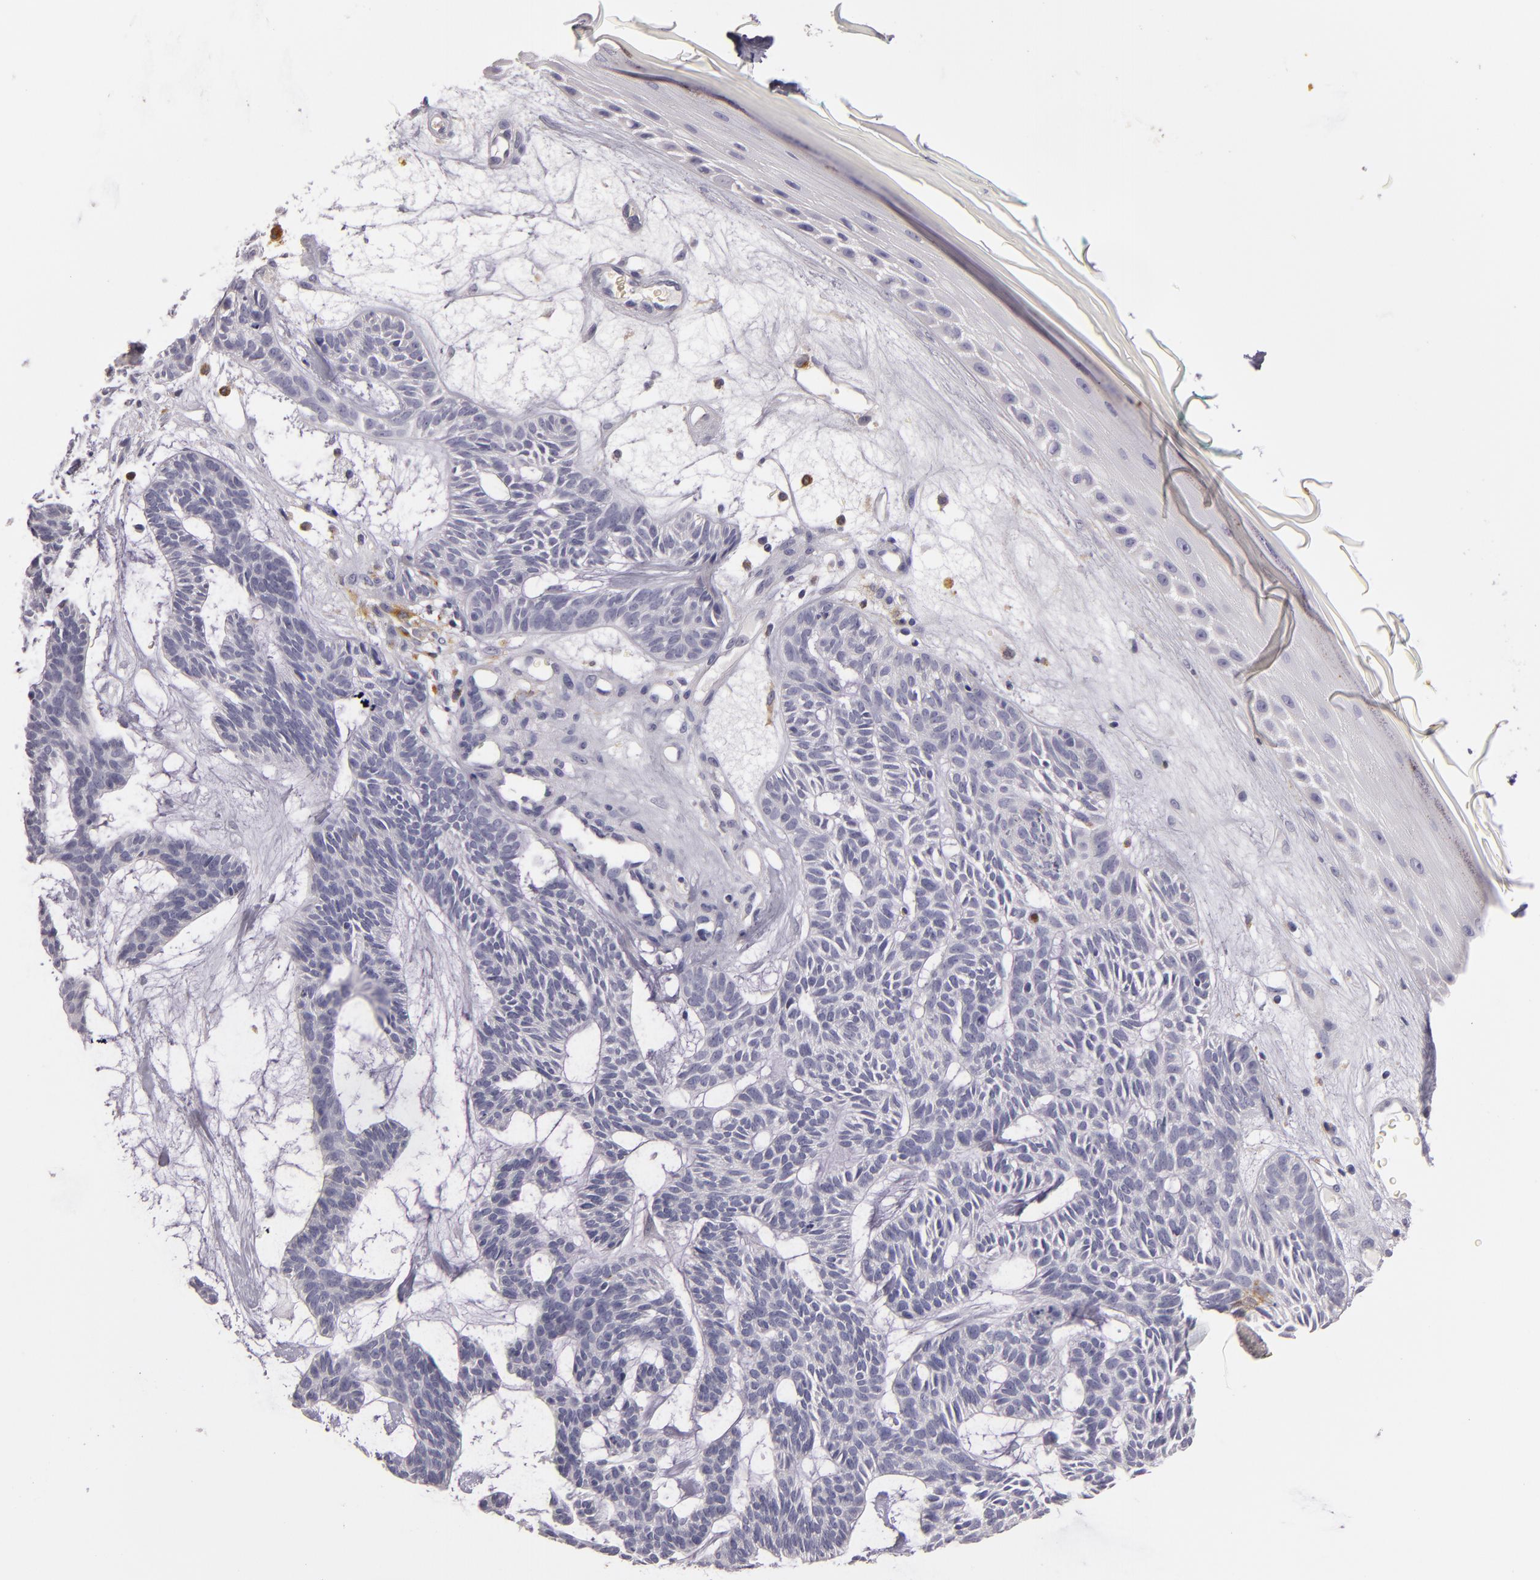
{"staining": {"intensity": "negative", "quantity": "none", "location": "none"}, "tissue": "skin cancer", "cell_type": "Tumor cells", "image_type": "cancer", "snomed": [{"axis": "morphology", "description": "Basal cell carcinoma"}, {"axis": "topography", "description": "Skin"}], "caption": "This is a histopathology image of immunohistochemistry (IHC) staining of basal cell carcinoma (skin), which shows no staining in tumor cells. Brightfield microscopy of immunohistochemistry stained with DAB (3,3'-diaminobenzidine) (brown) and hematoxylin (blue), captured at high magnification.", "gene": "TLR8", "patient": {"sex": "male", "age": 75}}